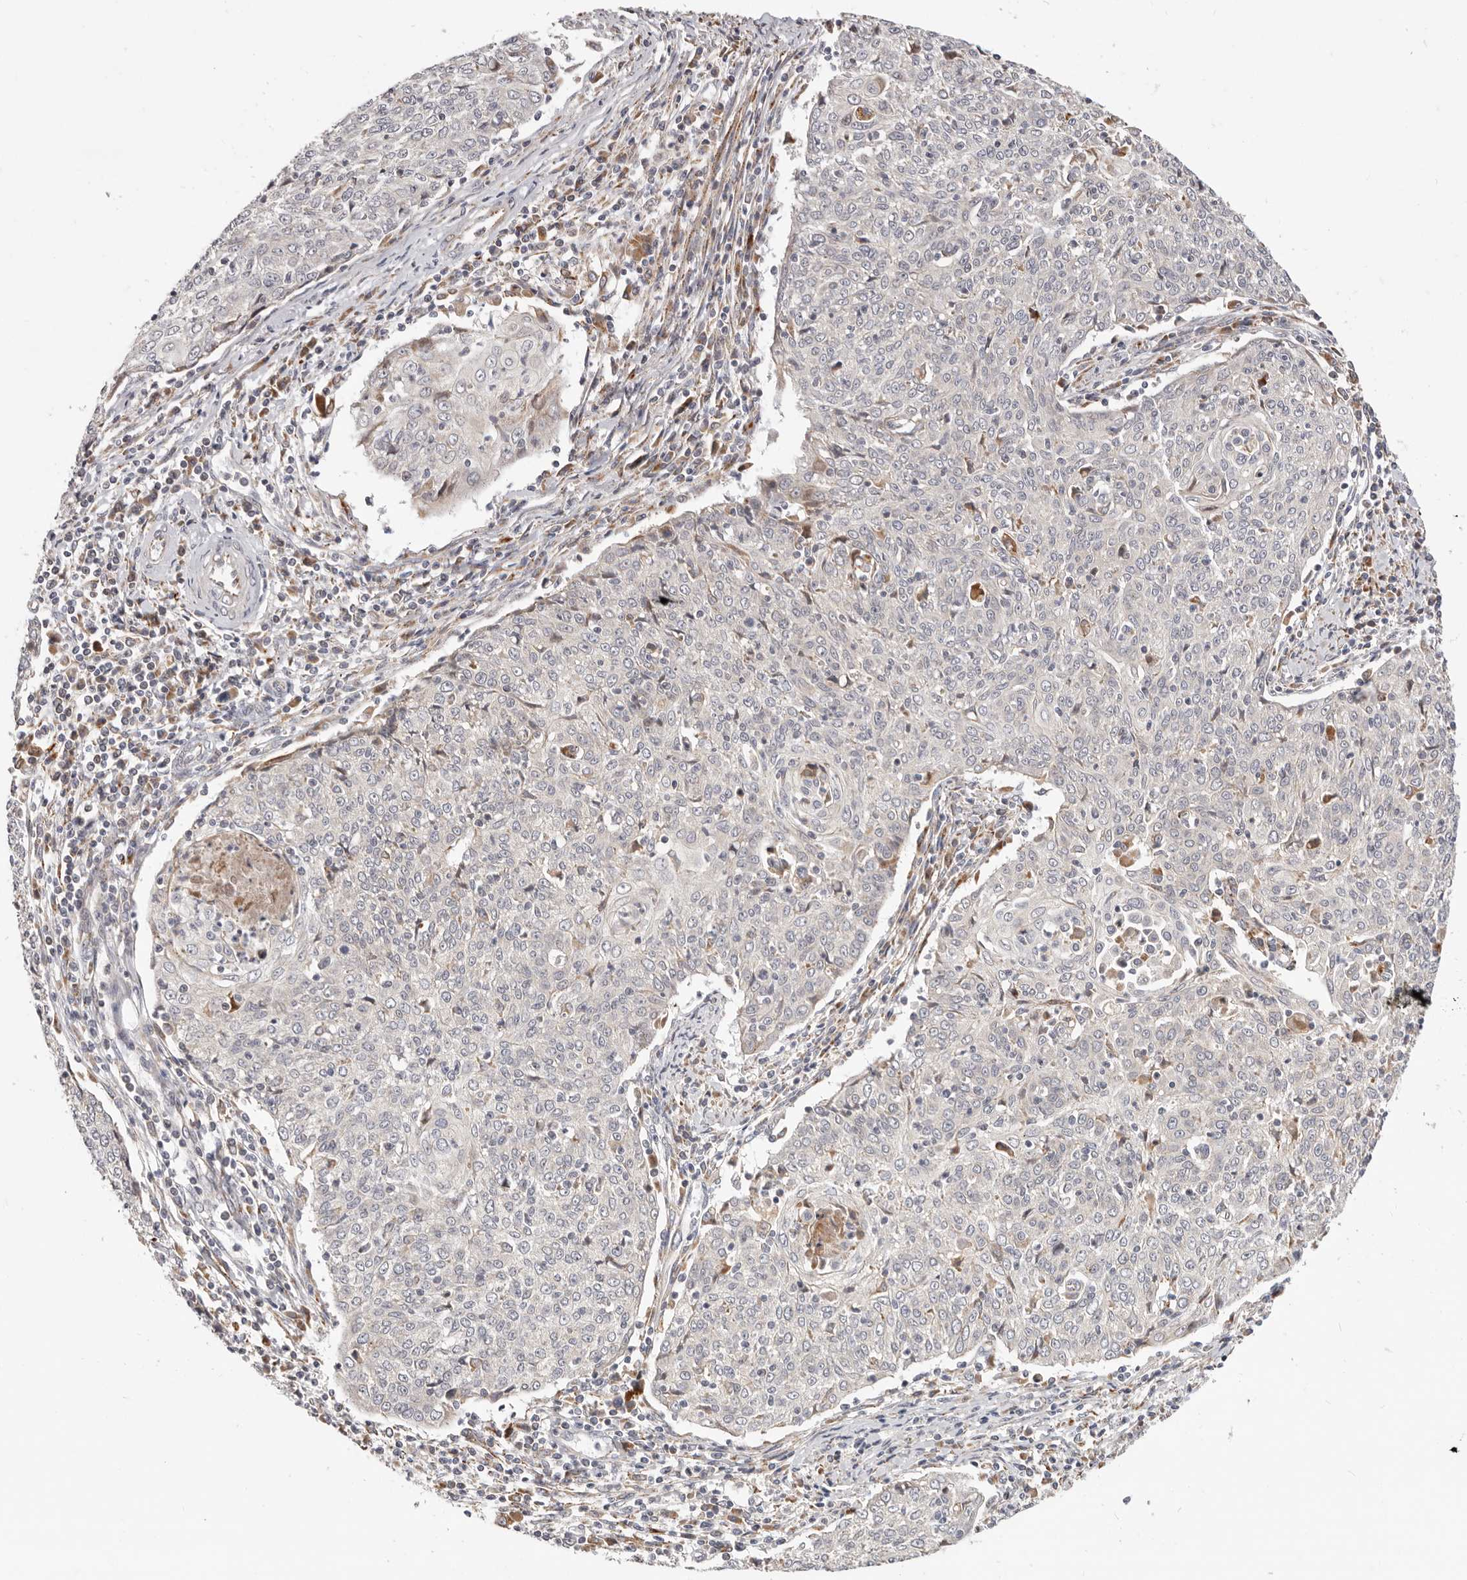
{"staining": {"intensity": "negative", "quantity": "none", "location": "none"}, "tissue": "cervical cancer", "cell_type": "Tumor cells", "image_type": "cancer", "snomed": [{"axis": "morphology", "description": "Squamous cell carcinoma, NOS"}, {"axis": "topography", "description": "Cervix"}], "caption": "High magnification brightfield microscopy of cervical cancer stained with DAB (brown) and counterstained with hematoxylin (blue): tumor cells show no significant expression. (Stains: DAB (3,3'-diaminobenzidine) IHC with hematoxylin counter stain, Microscopy: brightfield microscopy at high magnification).", "gene": "TOR3A", "patient": {"sex": "female", "age": 48}}